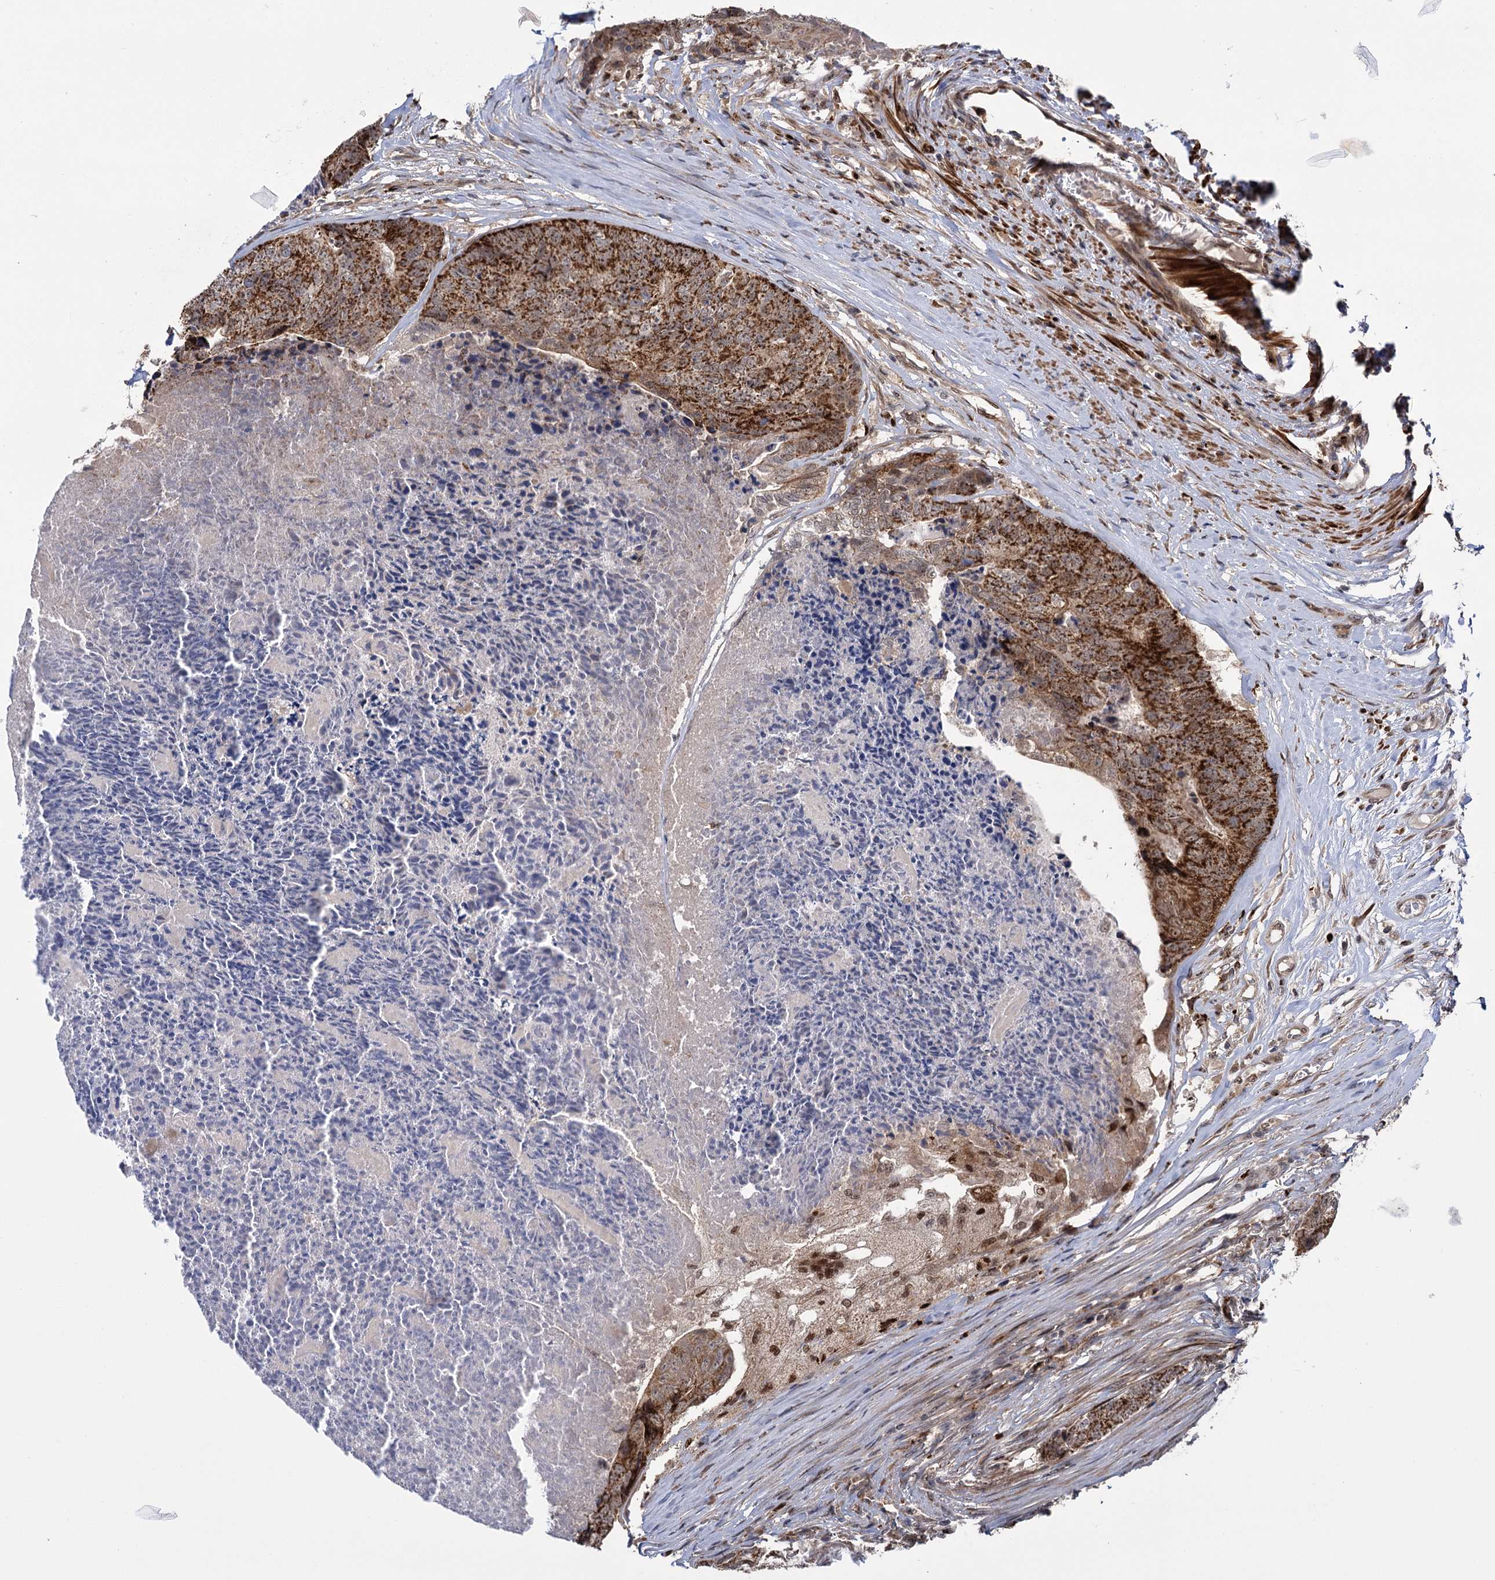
{"staining": {"intensity": "strong", "quantity": ">75%", "location": "cytoplasmic/membranous"}, "tissue": "colorectal cancer", "cell_type": "Tumor cells", "image_type": "cancer", "snomed": [{"axis": "morphology", "description": "Adenocarcinoma, NOS"}, {"axis": "topography", "description": "Colon"}], "caption": "A photomicrograph showing strong cytoplasmic/membranous staining in approximately >75% of tumor cells in colorectal cancer (adenocarcinoma), as visualized by brown immunohistochemical staining.", "gene": "GAL3ST4", "patient": {"sex": "female", "age": 67}}